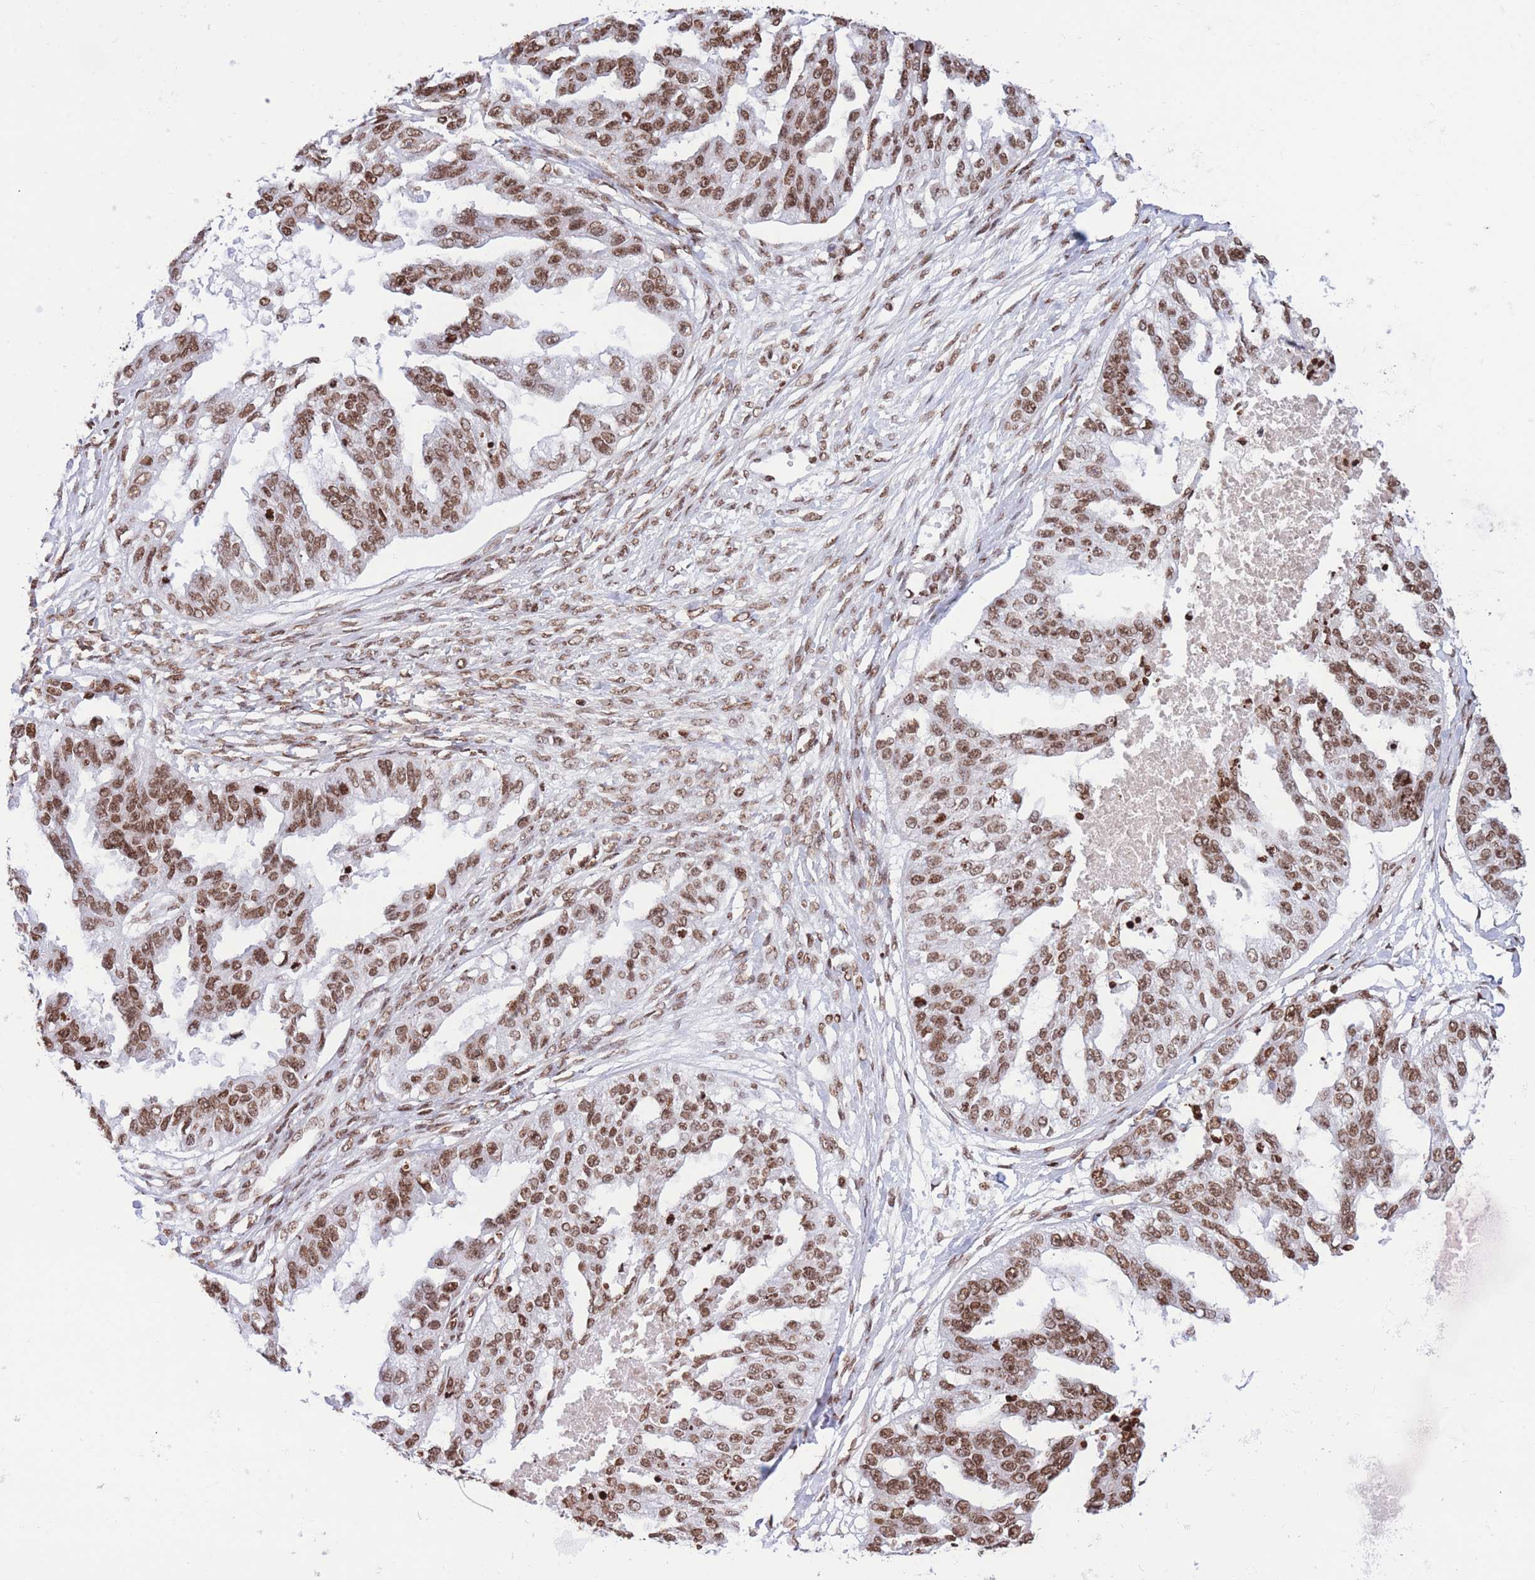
{"staining": {"intensity": "moderate", "quantity": ">75%", "location": "nuclear"}, "tissue": "ovarian cancer", "cell_type": "Tumor cells", "image_type": "cancer", "snomed": [{"axis": "morphology", "description": "Cystadenocarcinoma, serous, NOS"}, {"axis": "topography", "description": "Ovary"}], "caption": "About >75% of tumor cells in ovarian cancer (serous cystadenocarcinoma) demonstrate moderate nuclear protein expression as visualized by brown immunohistochemical staining.", "gene": "H2BC11", "patient": {"sex": "female", "age": 58}}